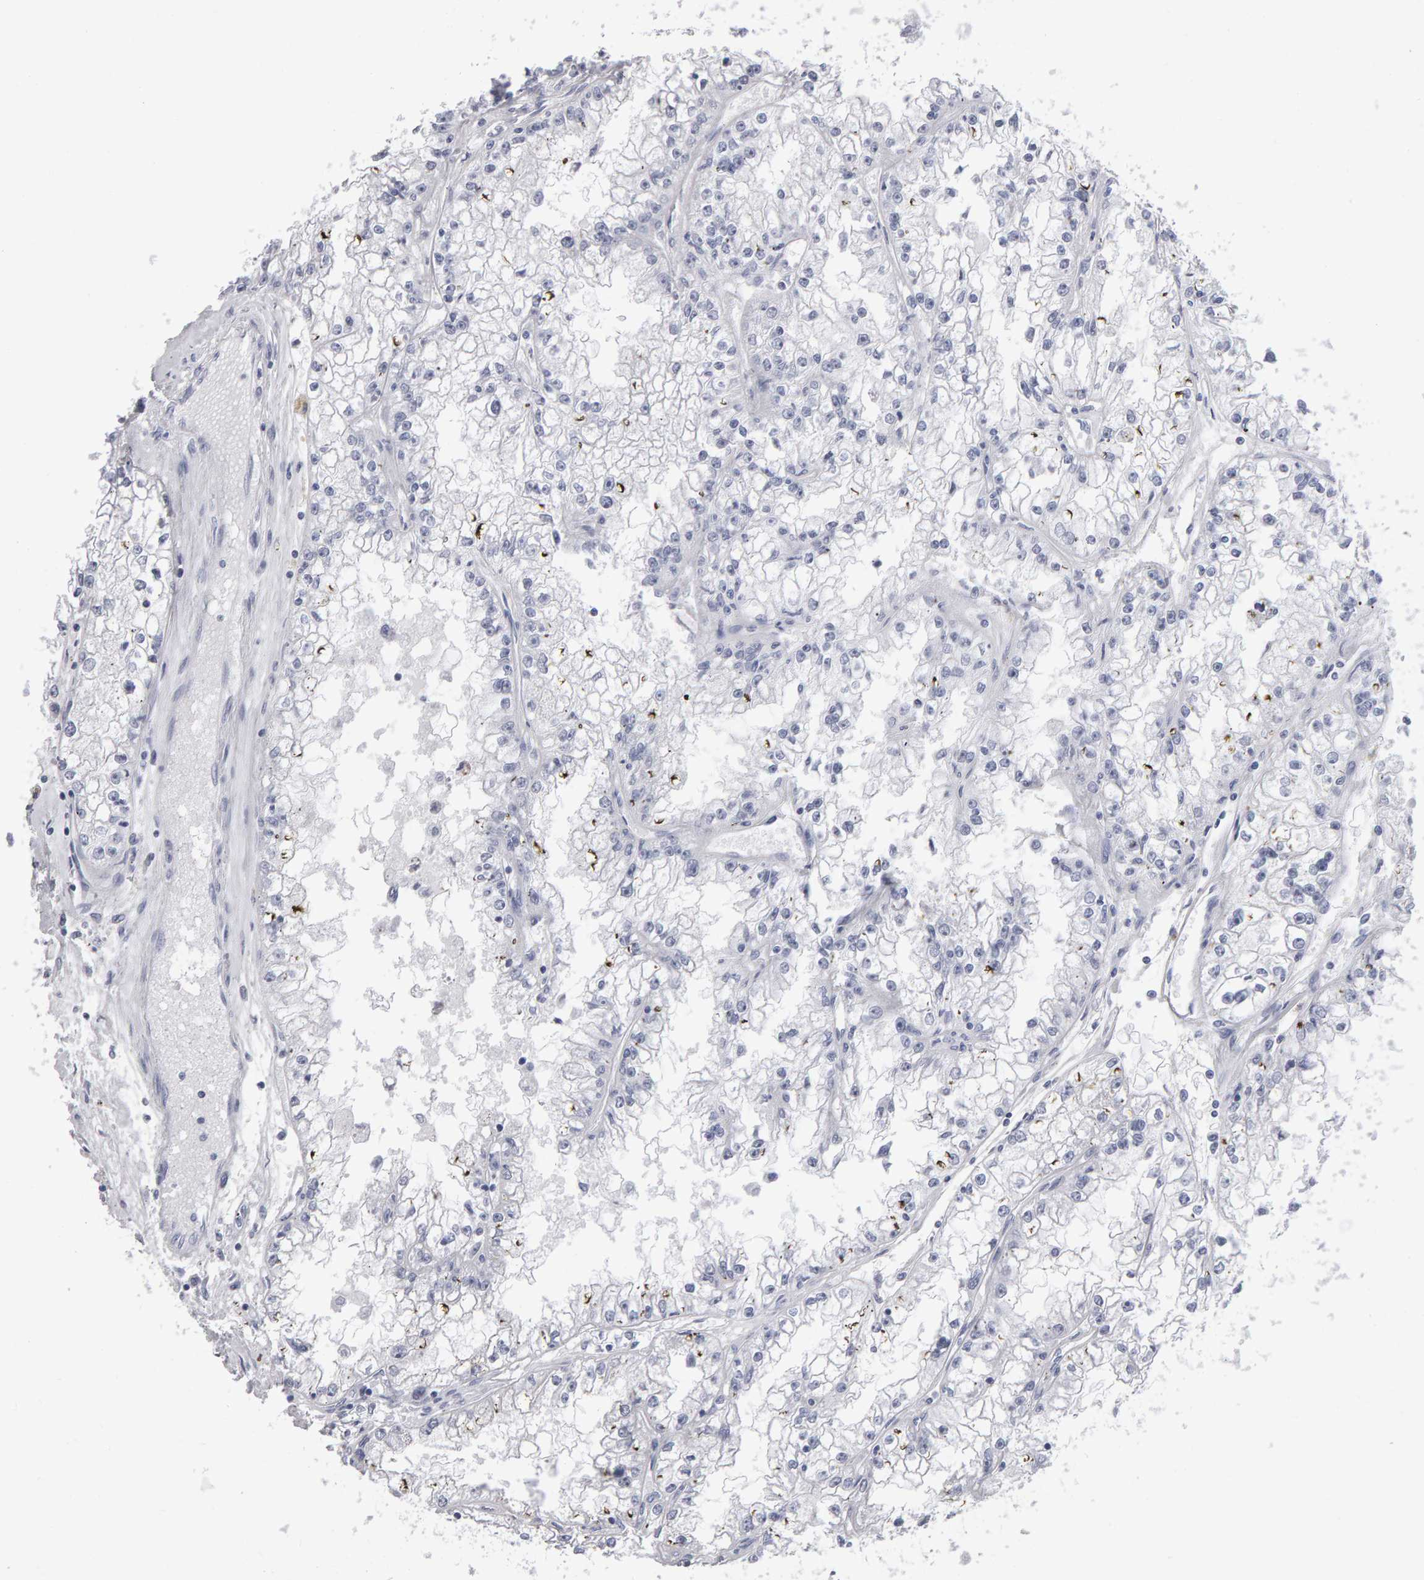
{"staining": {"intensity": "negative", "quantity": "none", "location": "none"}, "tissue": "renal cancer", "cell_type": "Tumor cells", "image_type": "cancer", "snomed": [{"axis": "morphology", "description": "Adenocarcinoma, NOS"}, {"axis": "topography", "description": "Kidney"}], "caption": "Immunohistochemical staining of human adenocarcinoma (renal) shows no significant positivity in tumor cells.", "gene": "NCDN", "patient": {"sex": "male", "age": 56}}